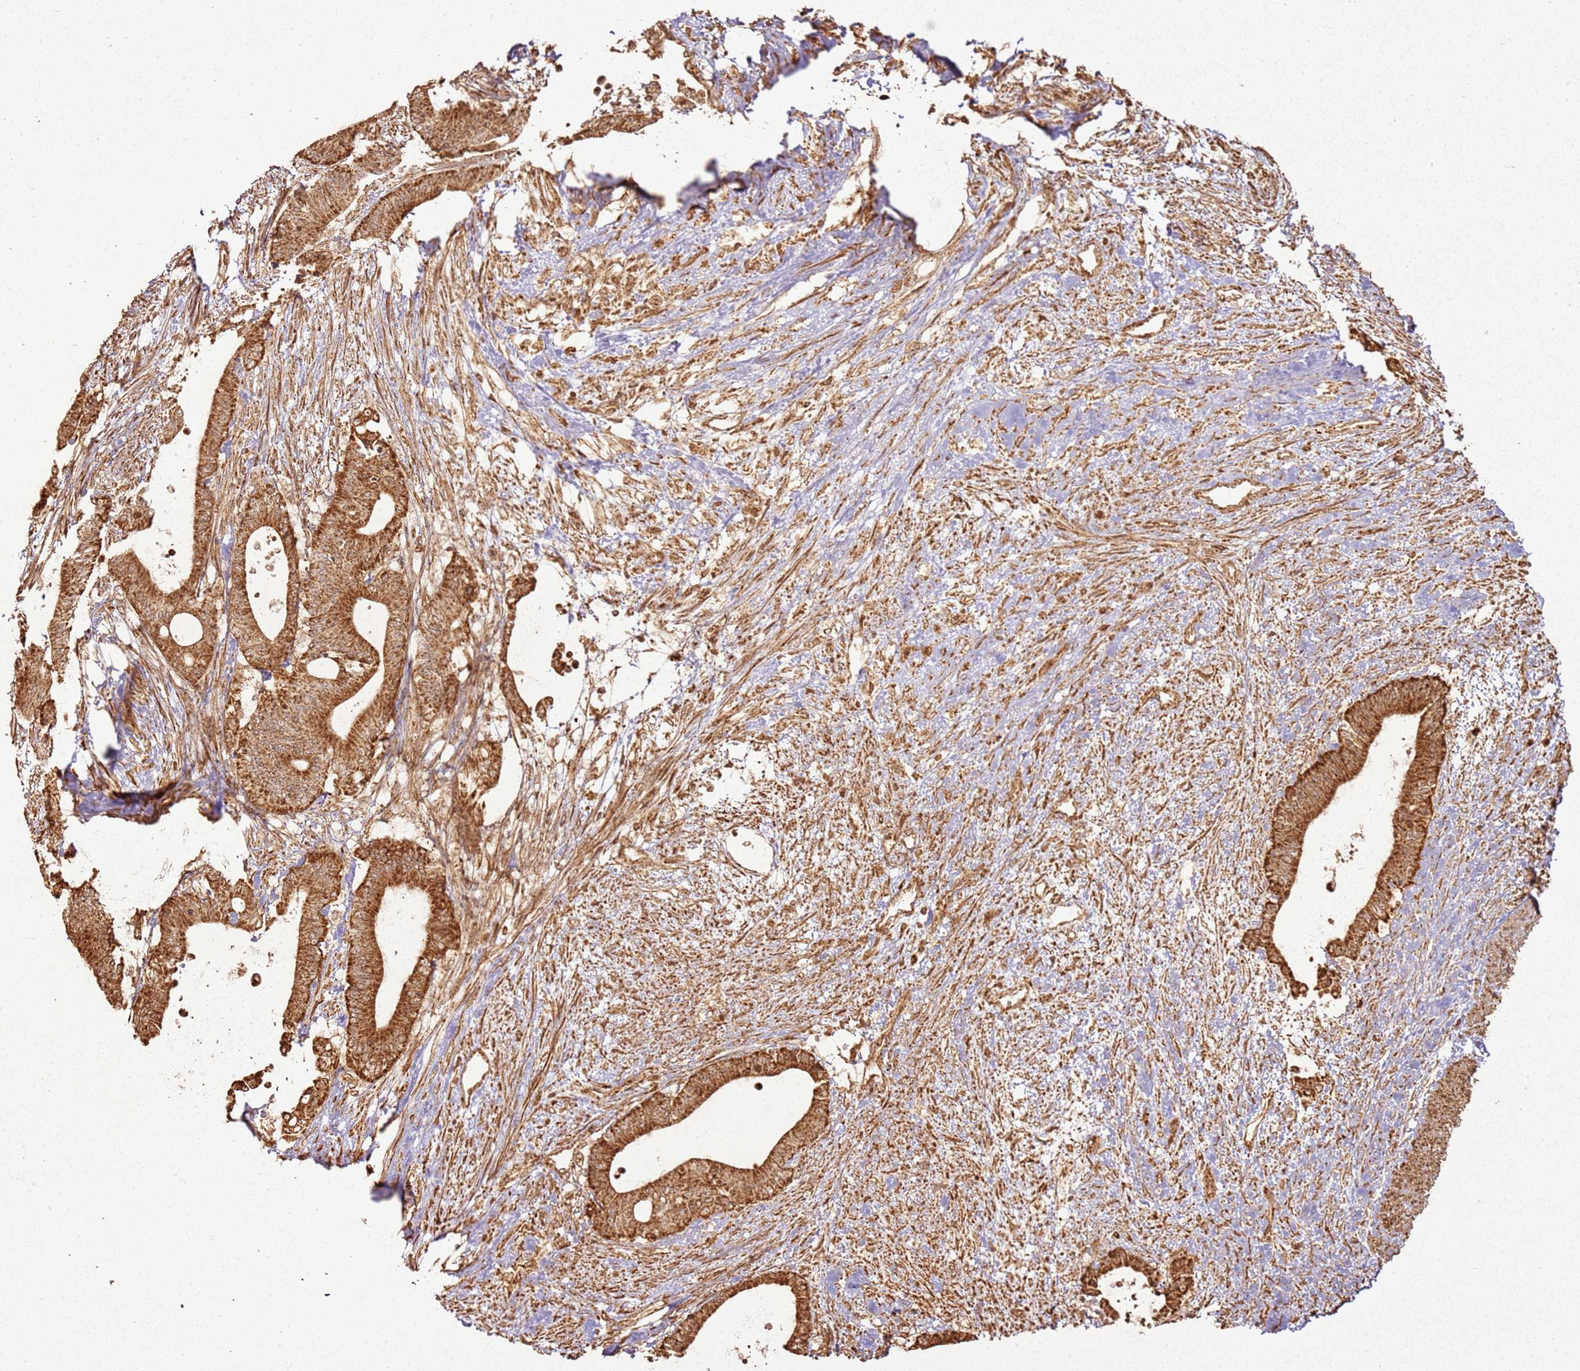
{"staining": {"intensity": "strong", "quantity": ">75%", "location": "cytoplasmic/membranous"}, "tissue": "liver cancer", "cell_type": "Tumor cells", "image_type": "cancer", "snomed": [{"axis": "morphology", "description": "Normal tissue, NOS"}, {"axis": "morphology", "description": "Cholangiocarcinoma"}, {"axis": "topography", "description": "Liver"}, {"axis": "topography", "description": "Peripheral nerve tissue"}], "caption": "Protein expression analysis of liver cholangiocarcinoma exhibits strong cytoplasmic/membranous positivity in approximately >75% of tumor cells.", "gene": "MRPS6", "patient": {"sex": "female", "age": 73}}